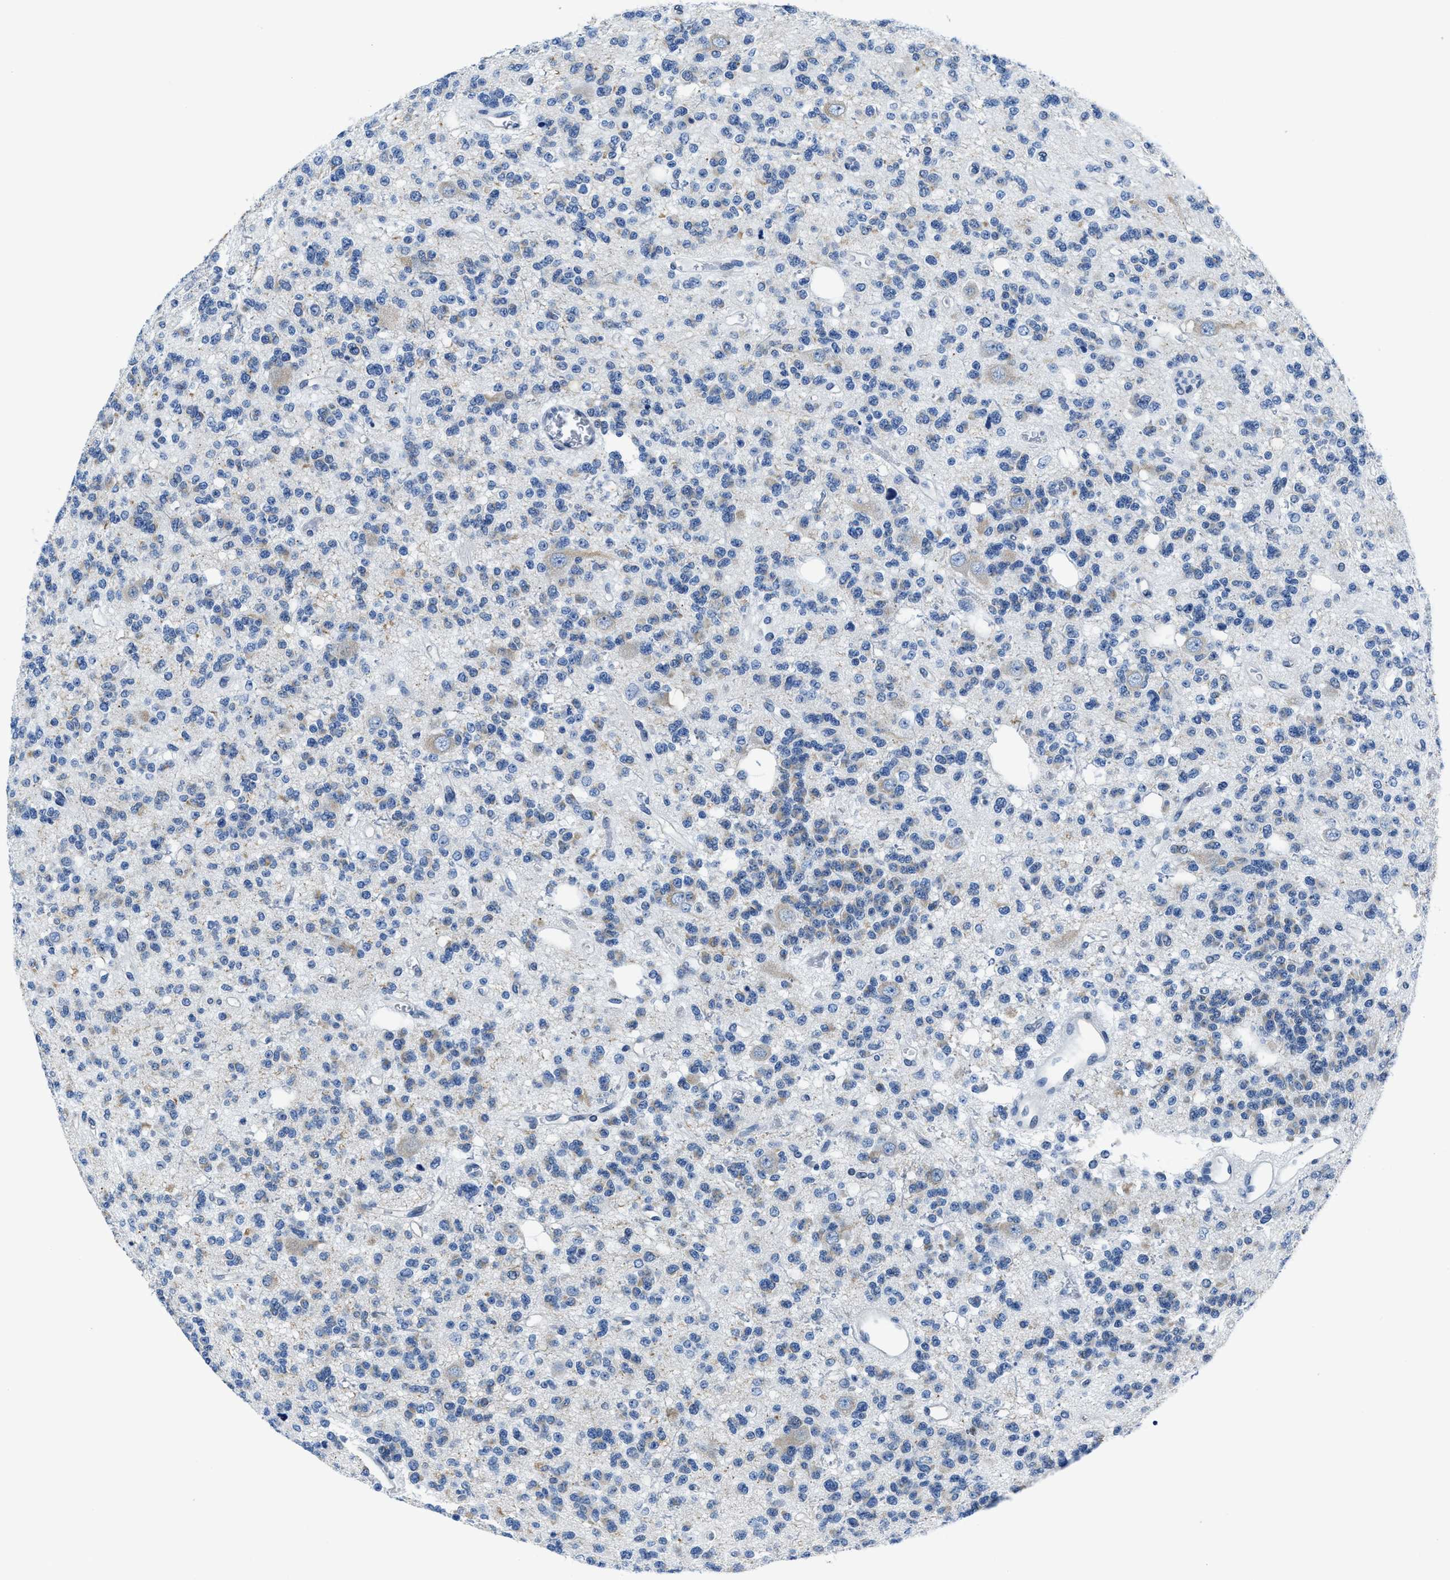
{"staining": {"intensity": "negative", "quantity": "none", "location": "none"}, "tissue": "glioma", "cell_type": "Tumor cells", "image_type": "cancer", "snomed": [{"axis": "morphology", "description": "Glioma, malignant, Low grade"}, {"axis": "topography", "description": "Brain"}], "caption": "Glioma stained for a protein using IHC displays no expression tumor cells.", "gene": "ASZ1", "patient": {"sex": "male", "age": 38}}